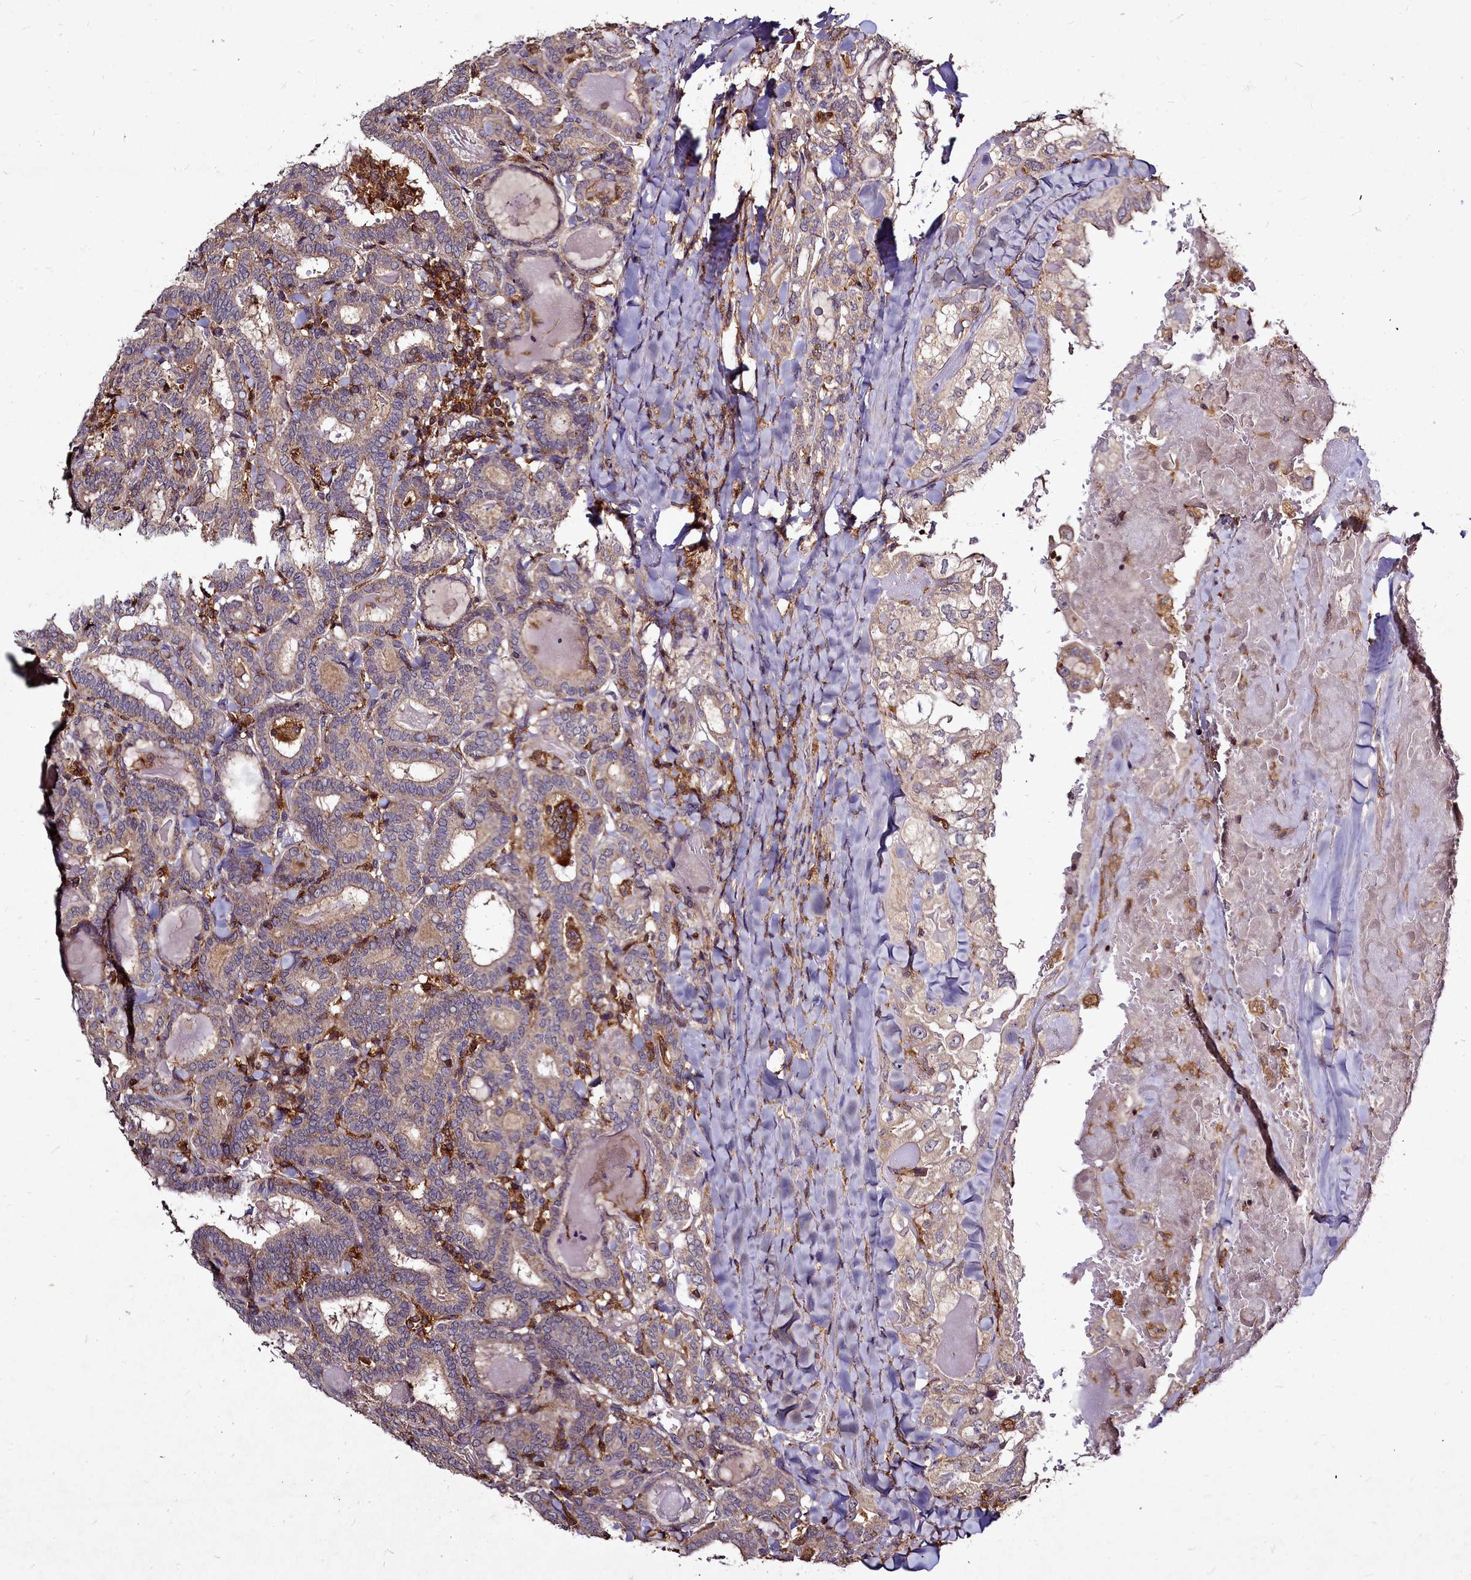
{"staining": {"intensity": "weak", "quantity": ">75%", "location": "cytoplasmic/membranous"}, "tissue": "thyroid cancer", "cell_type": "Tumor cells", "image_type": "cancer", "snomed": [{"axis": "morphology", "description": "Papillary adenocarcinoma, NOS"}, {"axis": "topography", "description": "Thyroid gland"}], "caption": "A histopathology image showing weak cytoplasmic/membranous staining in approximately >75% of tumor cells in thyroid cancer (papillary adenocarcinoma), as visualized by brown immunohistochemical staining.", "gene": "NCKAP1L", "patient": {"sex": "female", "age": 72}}